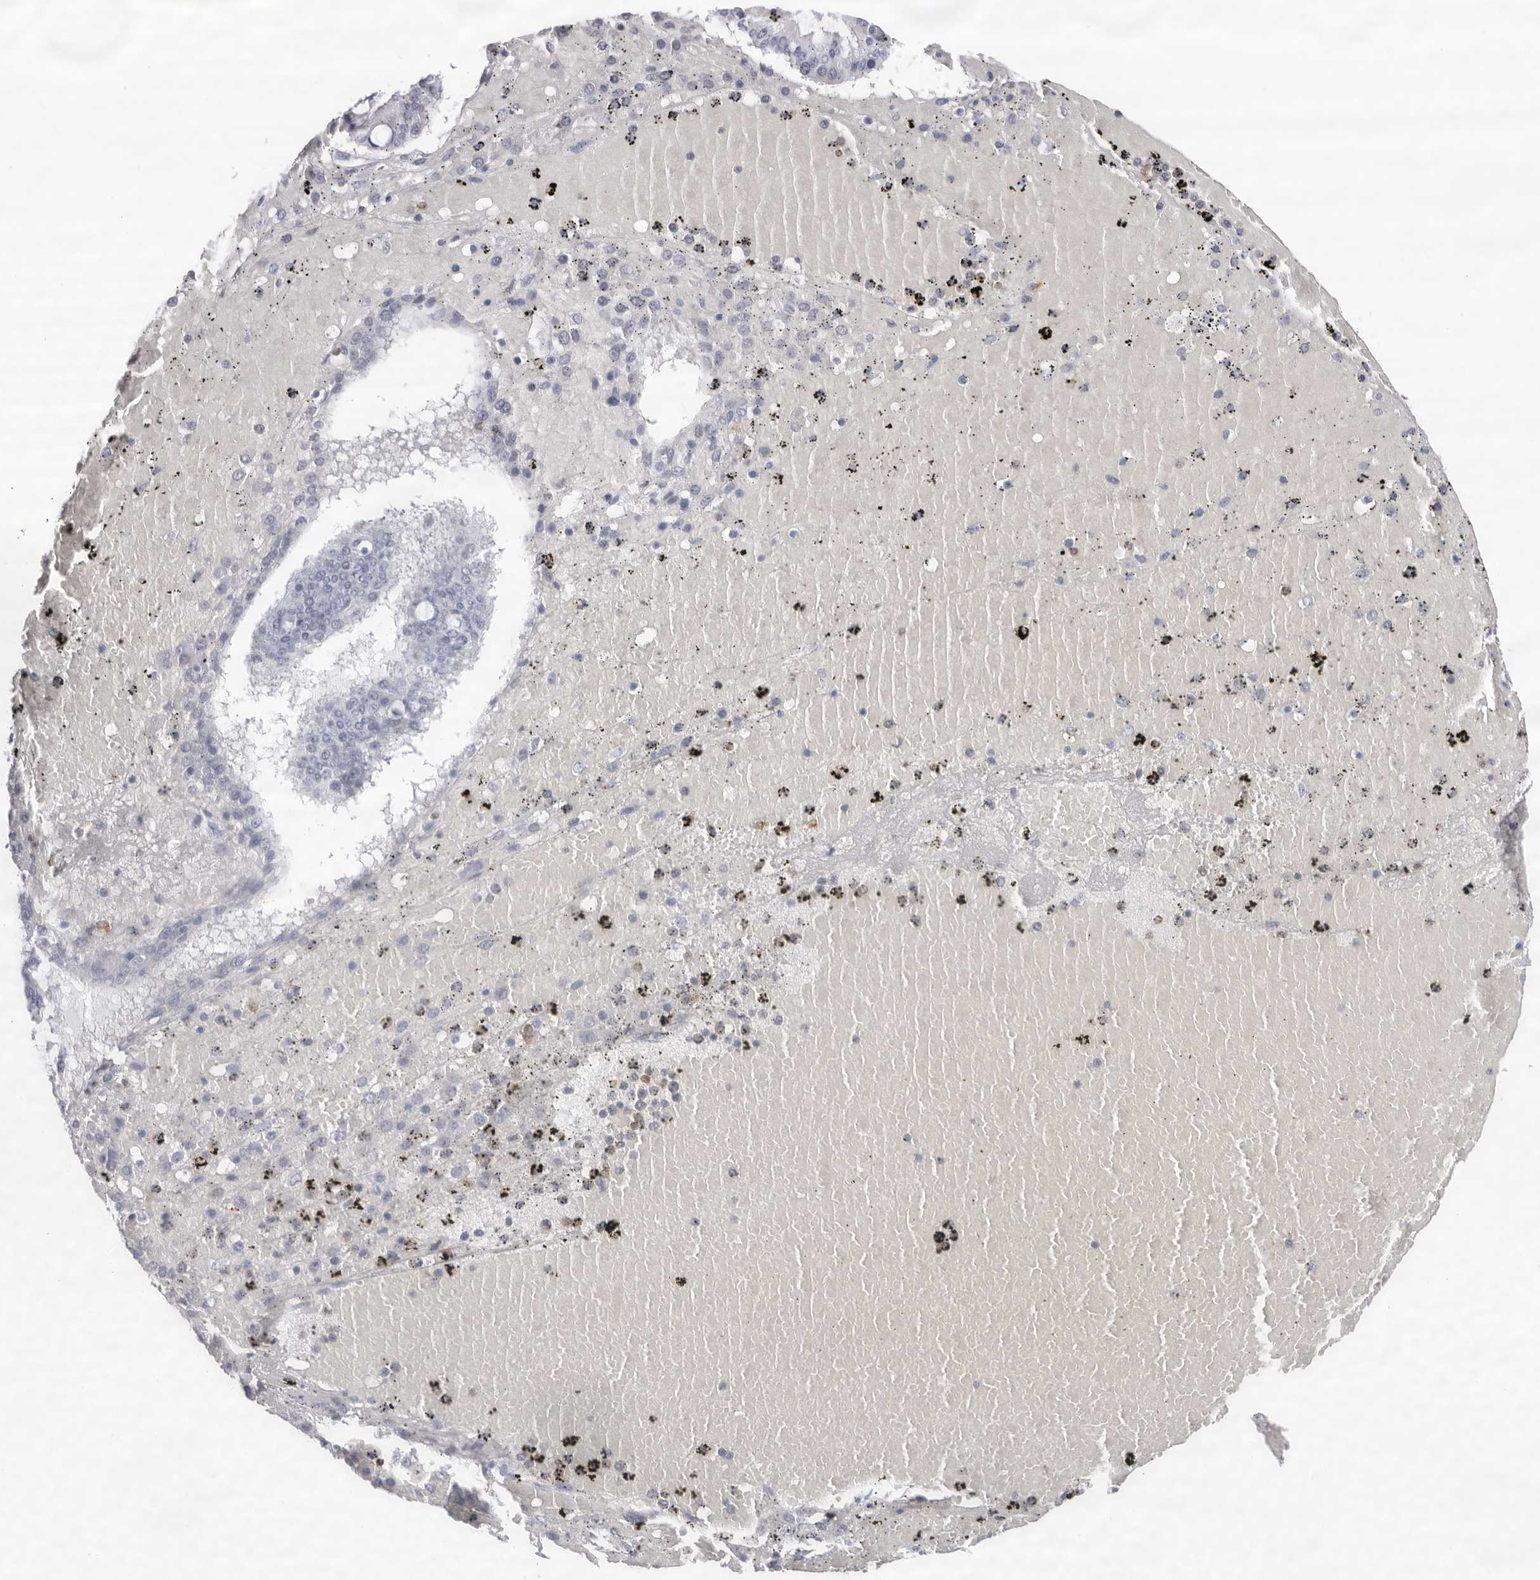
{"staining": {"intensity": "negative", "quantity": "none", "location": "none"}, "tissue": "ovarian cancer", "cell_type": "Tumor cells", "image_type": "cancer", "snomed": [{"axis": "morphology", "description": "Cystadenocarcinoma, mucinous, NOS"}, {"axis": "topography", "description": "Ovary"}], "caption": "Image shows no protein expression in tumor cells of ovarian cancer (mucinous cystadenocarcinoma) tissue. The staining was performed using DAB (3,3'-diaminobenzidine) to visualize the protein expression in brown, while the nuclei were stained in blue with hematoxylin (Magnification: 20x).", "gene": "FMNL1", "patient": {"sex": "female", "age": 73}}